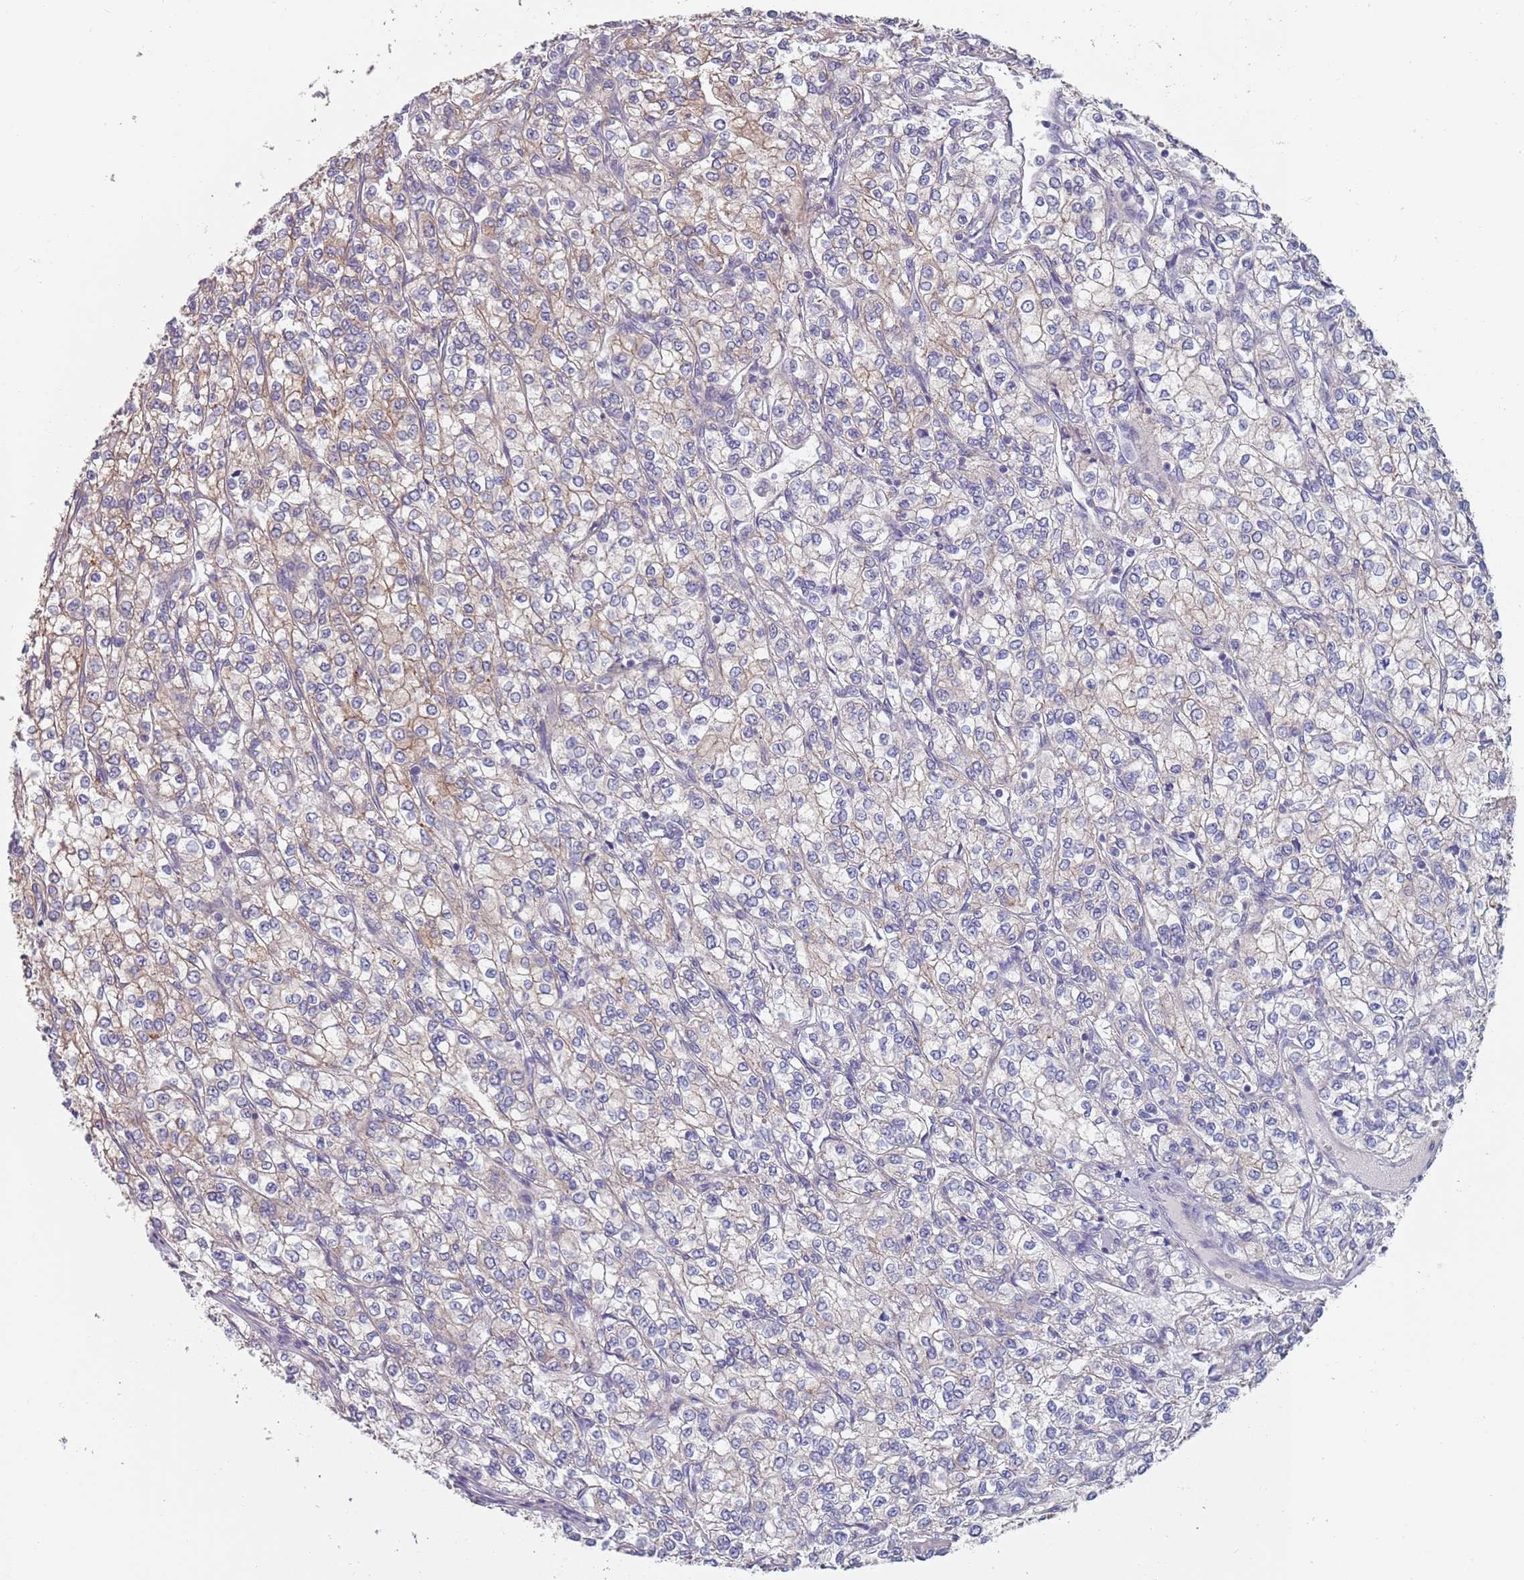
{"staining": {"intensity": "weak", "quantity": "<25%", "location": "cytoplasmic/membranous"}, "tissue": "renal cancer", "cell_type": "Tumor cells", "image_type": "cancer", "snomed": [{"axis": "morphology", "description": "Adenocarcinoma, NOS"}, {"axis": "topography", "description": "Kidney"}], "caption": "Tumor cells are negative for protein expression in human renal adenocarcinoma.", "gene": "APPL2", "patient": {"sex": "male", "age": 80}}